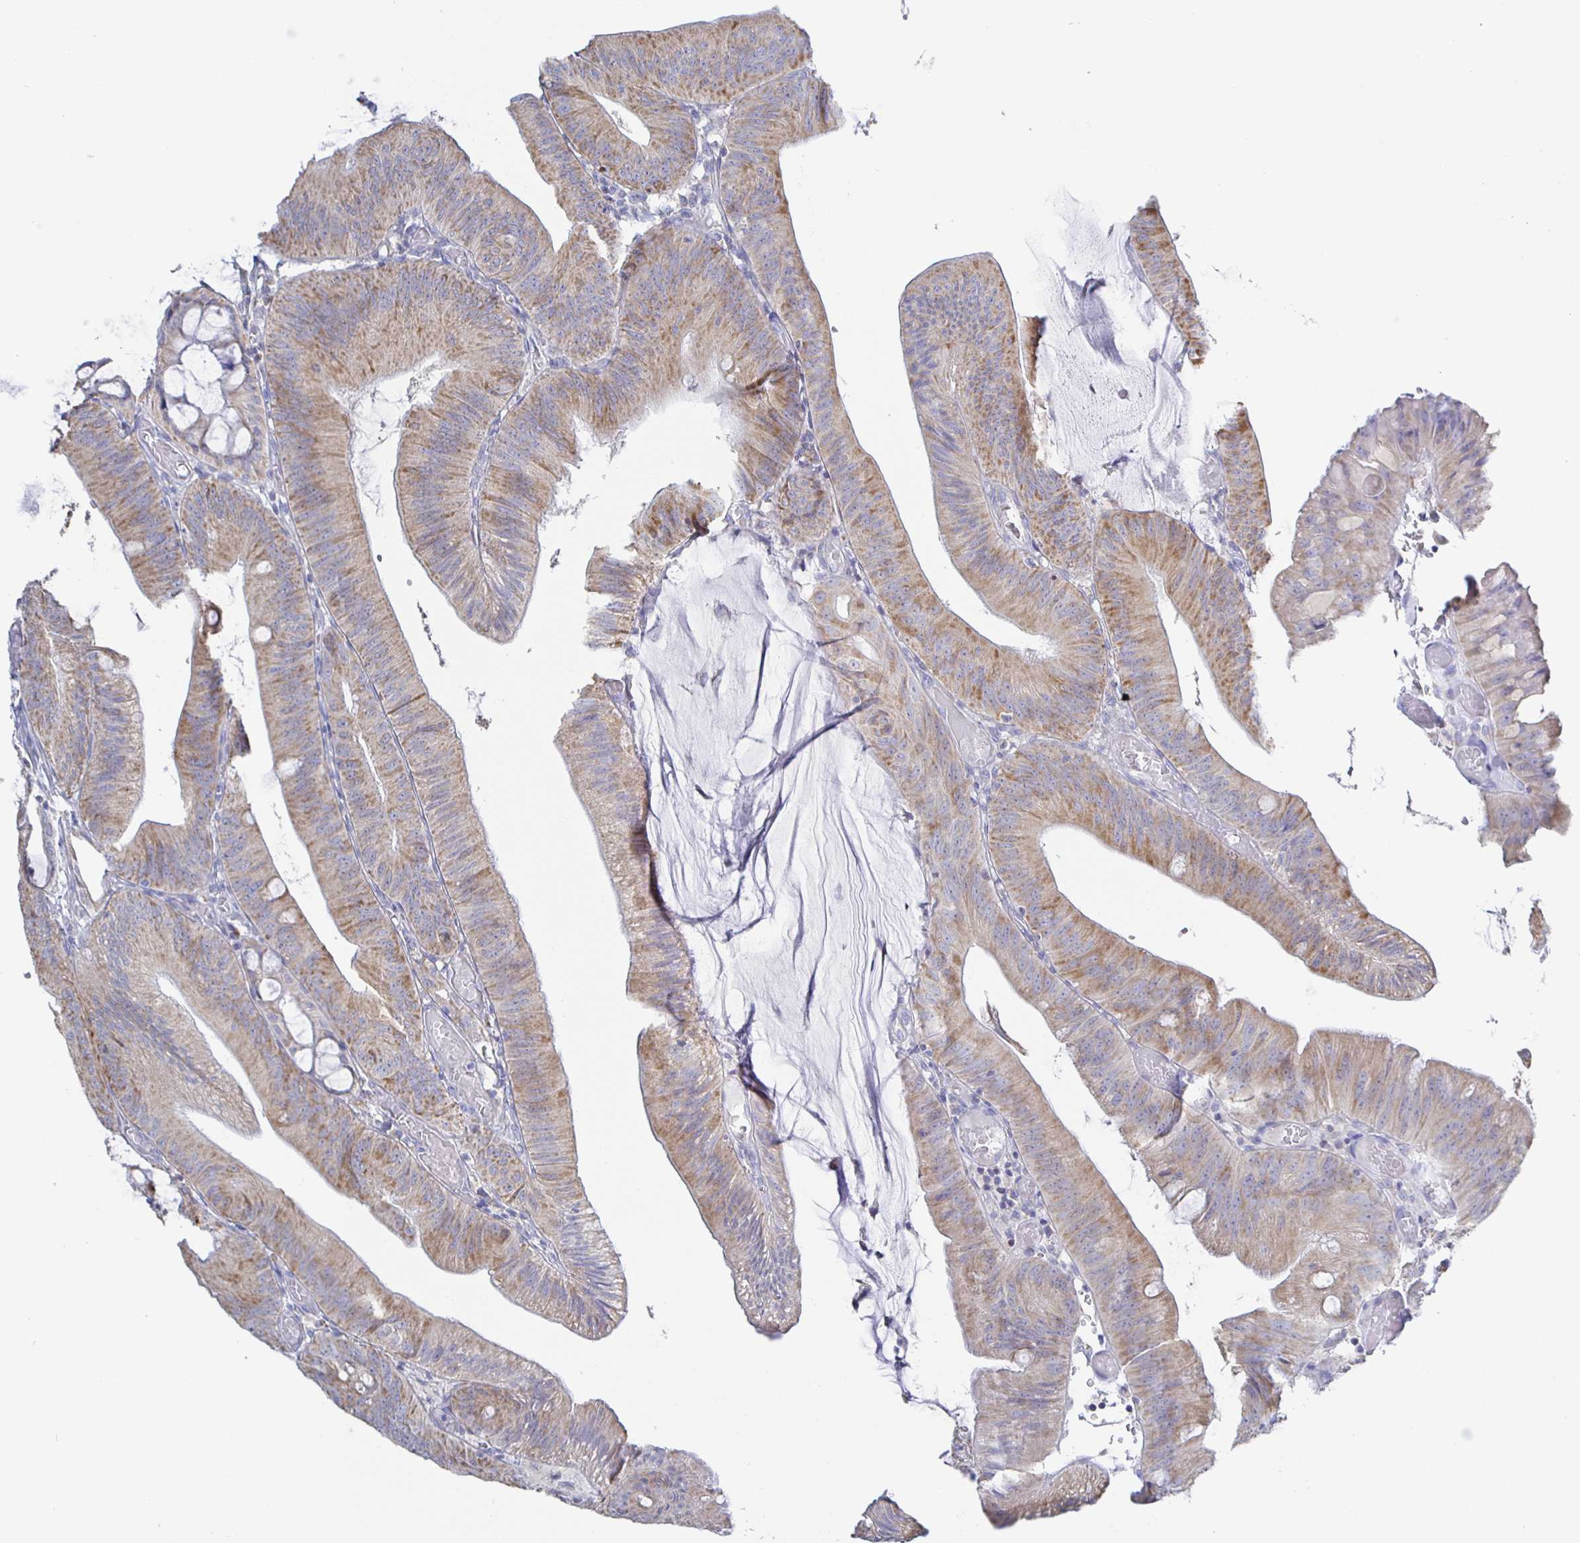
{"staining": {"intensity": "weak", "quantity": ">75%", "location": "cytoplasmic/membranous"}, "tissue": "colorectal cancer", "cell_type": "Tumor cells", "image_type": "cancer", "snomed": [{"axis": "morphology", "description": "Adenocarcinoma, NOS"}, {"axis": "topography", "description": "Colon"}], "caption": "Brown immunohistochemical staining in colorectal adenocarcinoma displays weak cytoplasmic/membranous staining in about >75% of tumor cells.", "gene": "SYNGR4", "patient": {"sex": "male", "age": 84}}